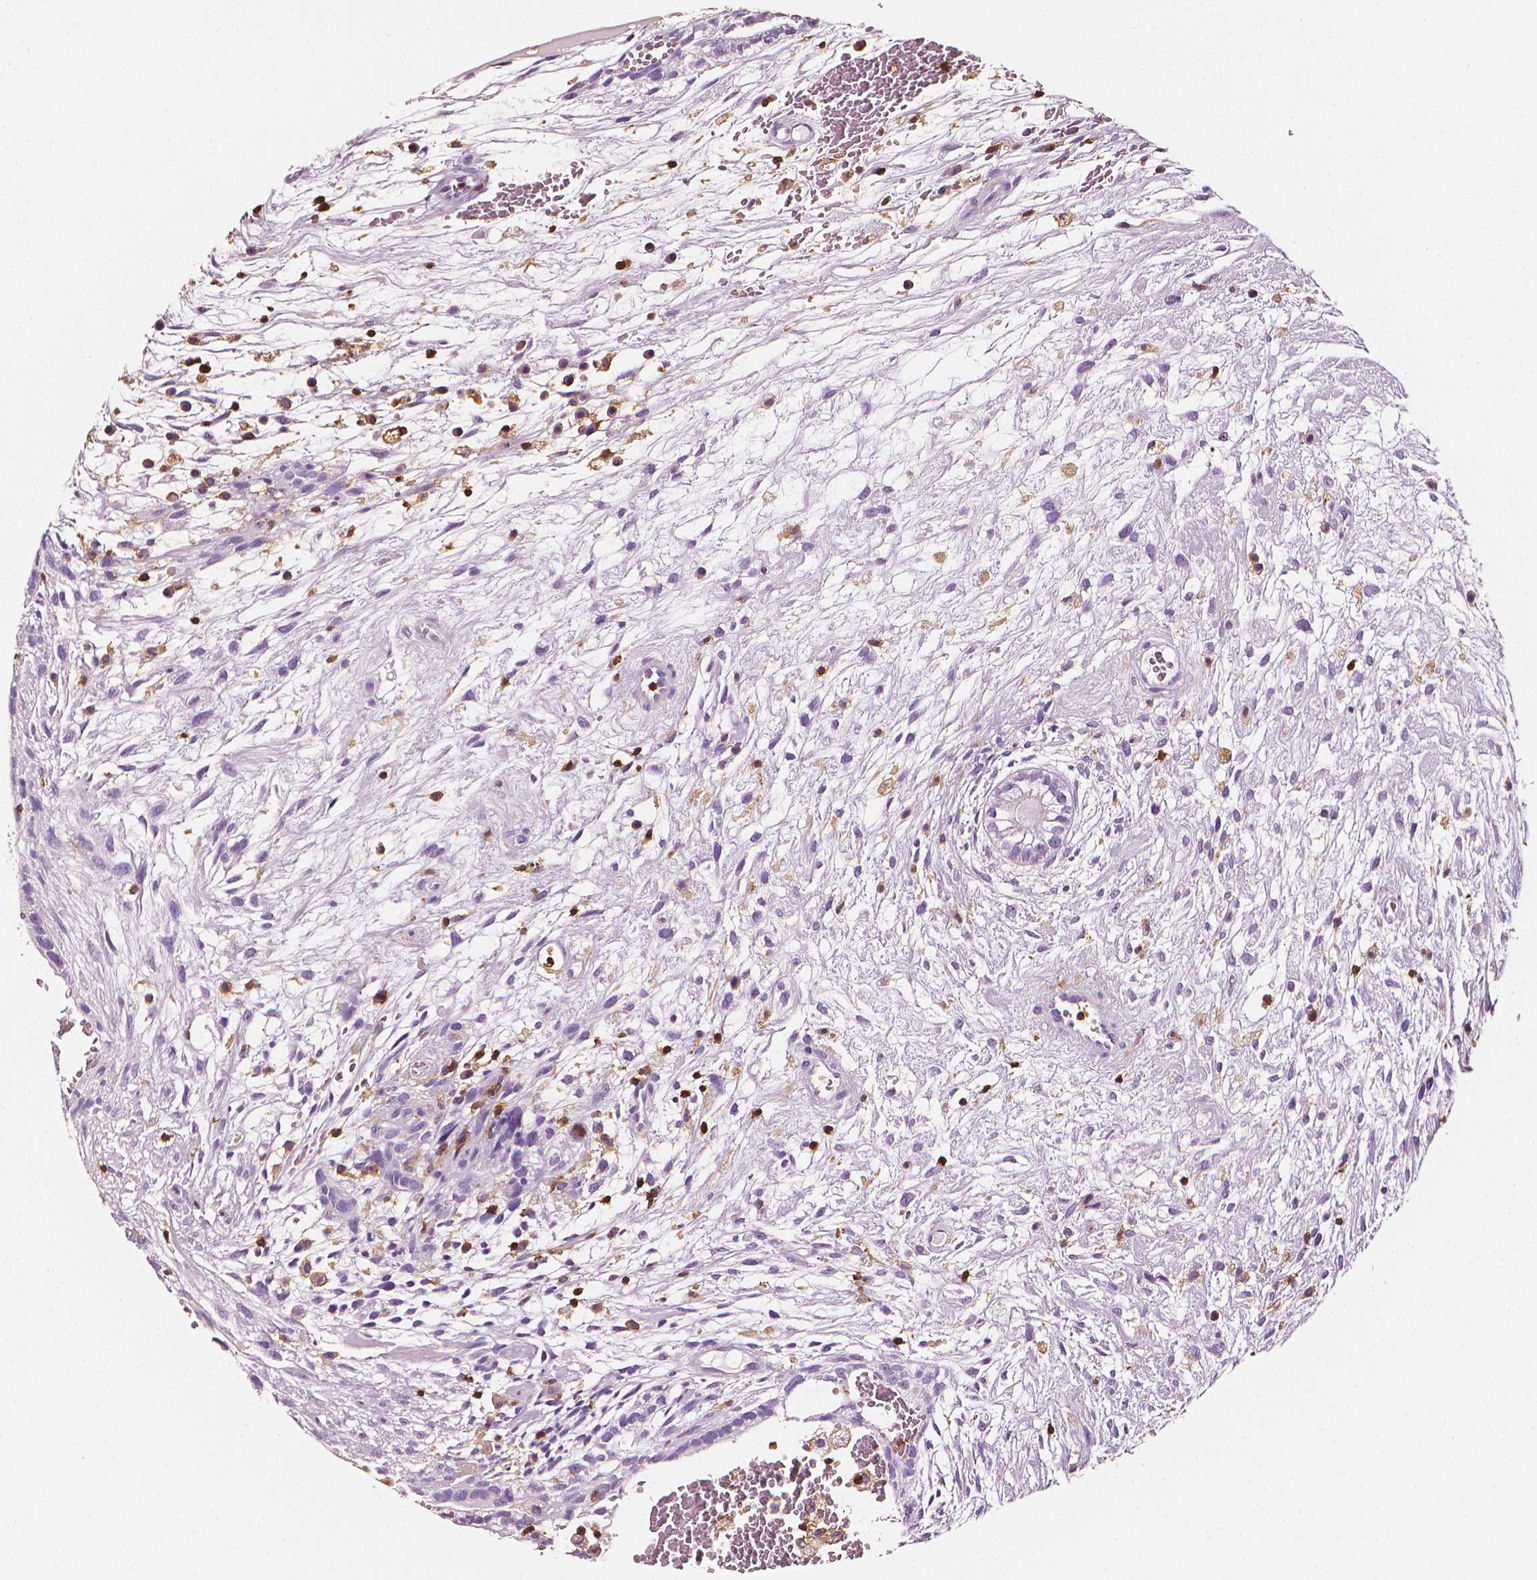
{"staining": {"intensity": "negative", "quantity": "none", "location": "none"}, "tissue": "testis cancer", "cell_type": "Tumor cells", "image_type": "cancer", "snomed": [{"axis": "morphology", "description": "Normal tissue, NOS"}, {"axis": "morphology", "description": "Carcinoma, Embryonal, NOS"}, {"axis": "topography", "description": "Testis"}], "caption": "IHC image of human testis embryonal carcinoma stained for a protein (brown), which exhibits no positivity in tumor cells.", "gene": "PTPRC", "patient": {"sex": "male", "age": 32}}